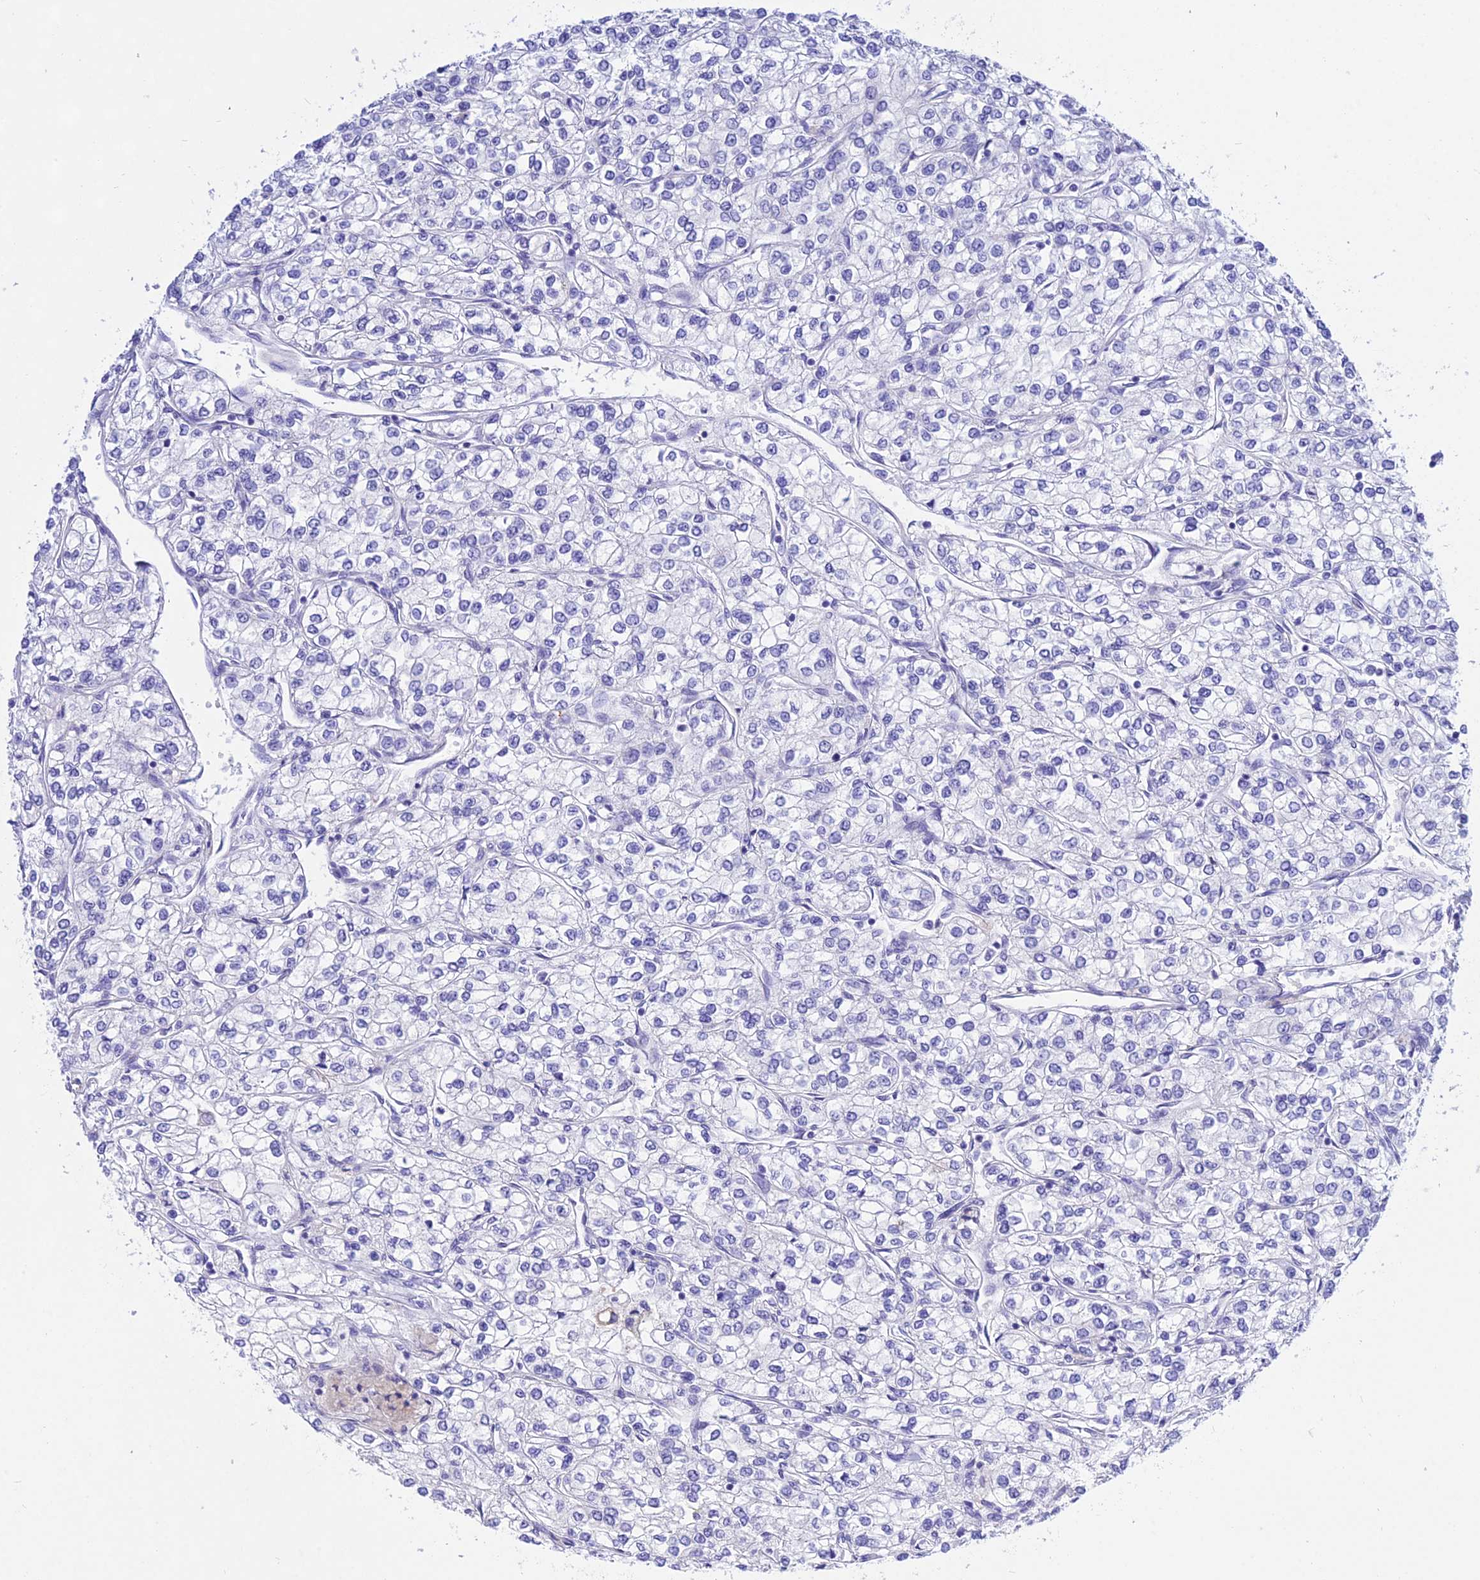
{"staining": {"intensity": "negative", "quantity": "none", "location": "none"}, "tissue": "renal cancer", "cell_type": "Tumor cells", "image_type": "cancer", "snomed": [{"axis": "morphology", "description": "Adenocarcinoma, NOS"}, {"axis": "topography", "description": "Kidney"}], "caption": "High magnification brightfield microscopy of renal adenocarcinoma stained with DAB (3,3'-diaminobenzidine) (brown) and counterstained with hematoxylin (blue): tumor cells show no significant positivity. (Immunohistochemistry, brightfield microscopy, high magnification).", "gene": "DEFB107A", "patient": {"sex": "male", "age": 80}}